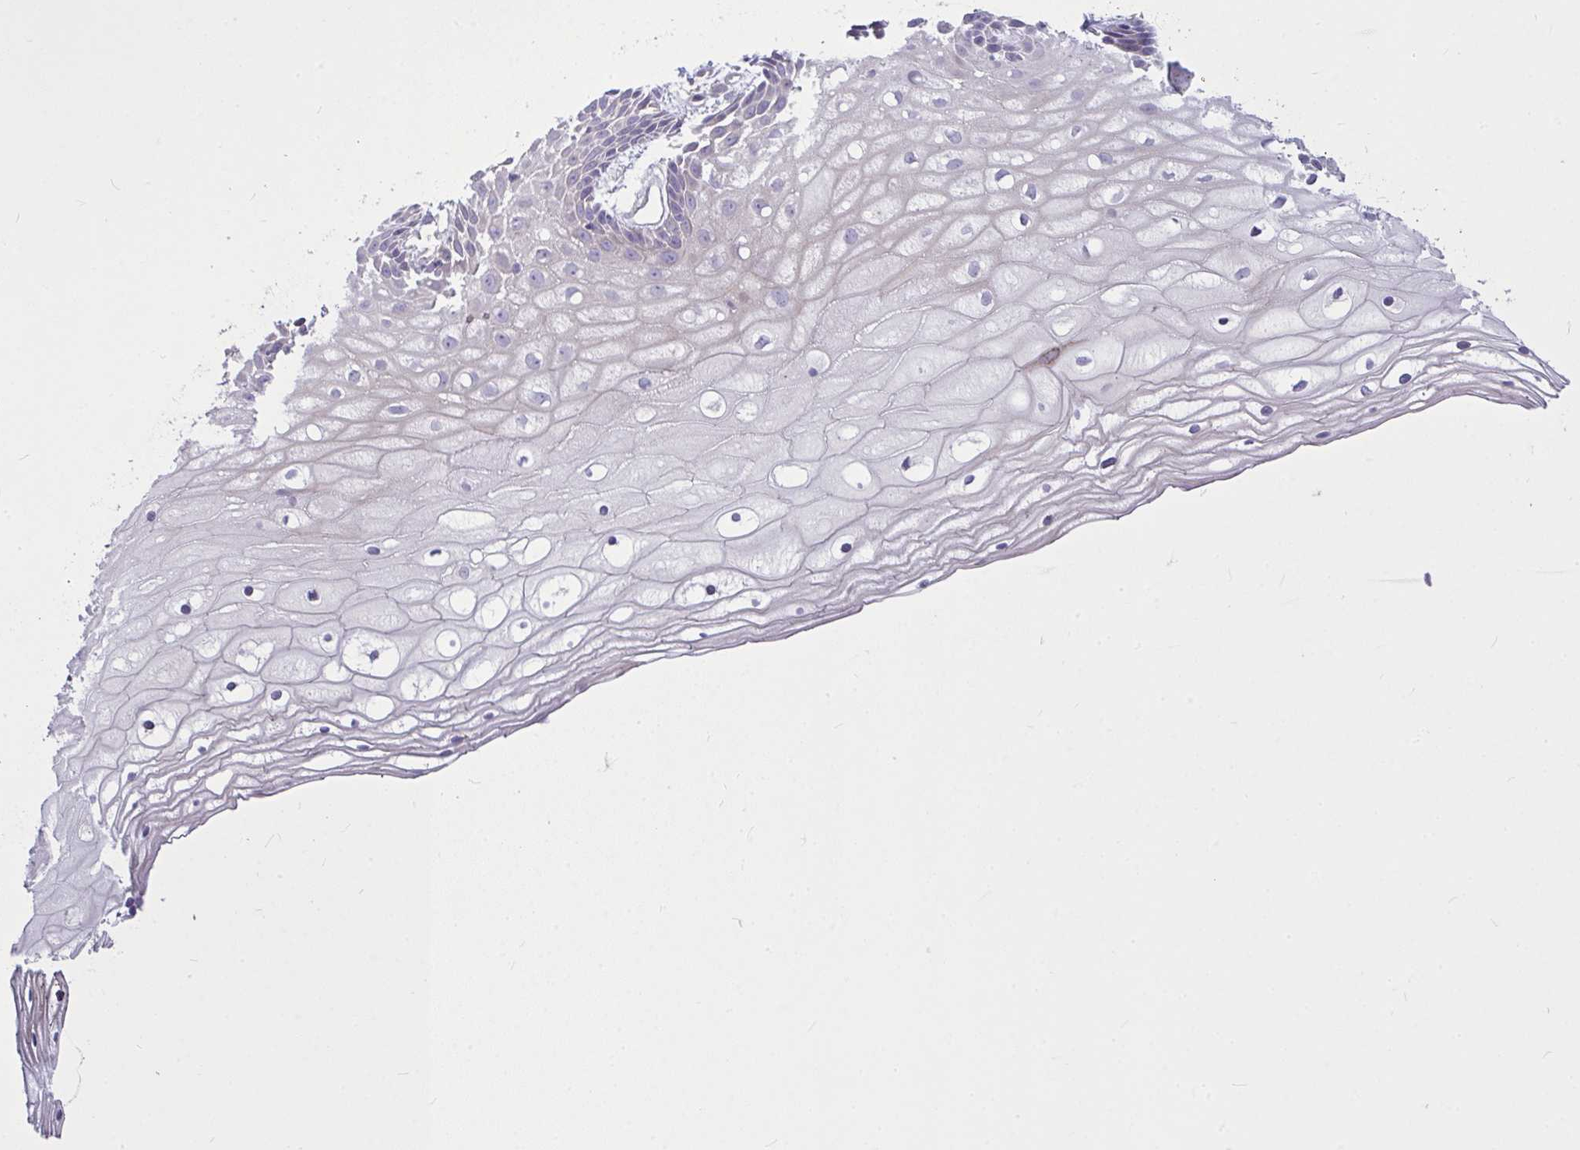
{"staining": {"intensity": "negative", "quantity": "none", "location": "none"}, "tissue": "cervix", "cell_type": "Glandular cells", "image_type": "normal", "snomed": [{"axis": "morphology", "description": "Normal tissue, NOS"}, {"axis": "topography", "description": "Cervix"}], "caption": "A high-resolution histopathology image shows IHC staining of unremarkable cervix, which demonstrates no significant expression in glandular cells. (DAB immunohistochemistry (IHC) visualized using brightfield microscopy, high magnification).", "gene": "MOCS1", "patient": {"sex": "female", "age": 36}}